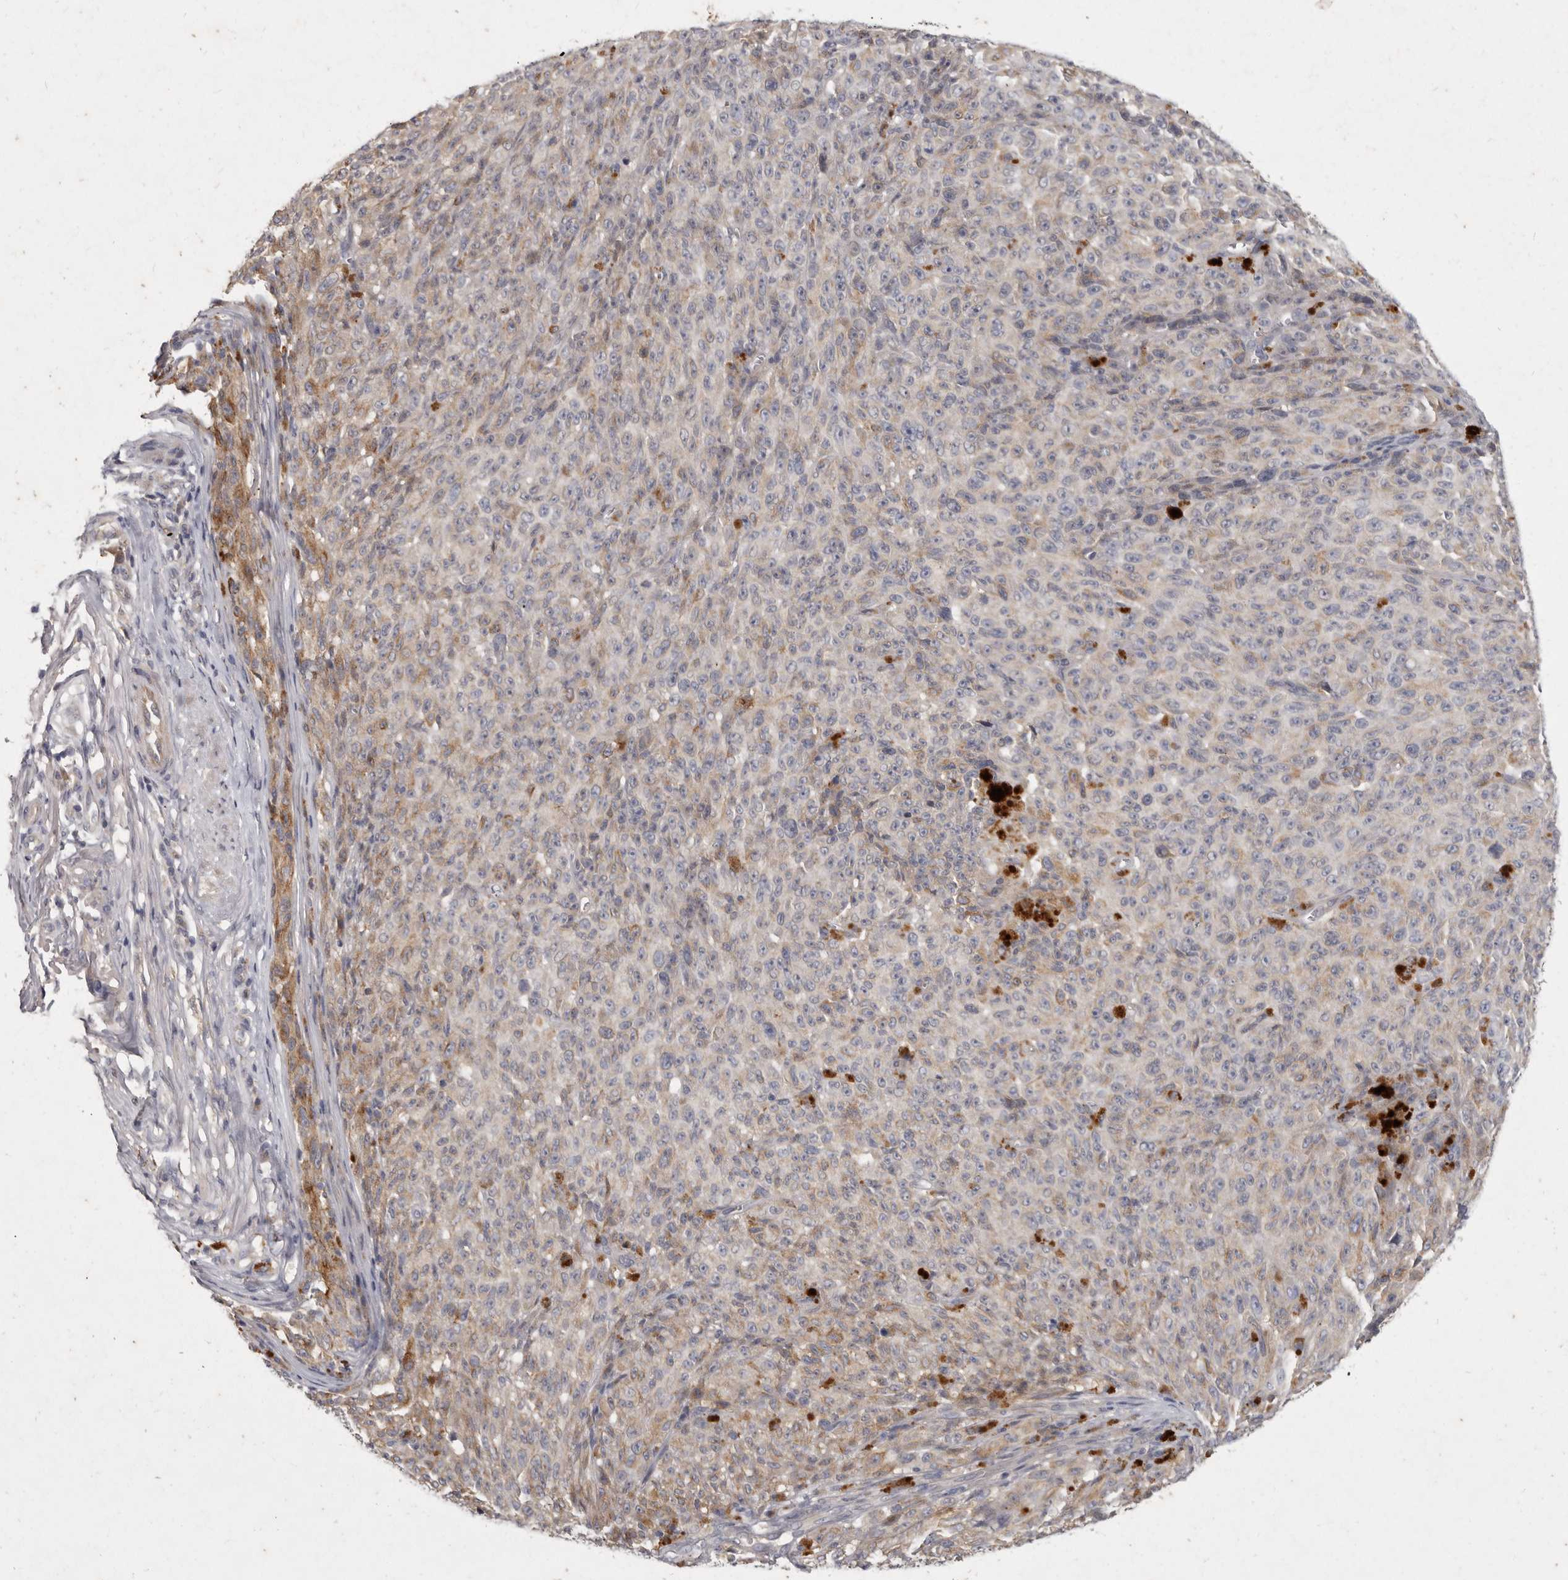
{"staining": {"intensity": "weak", "quantity": "25%-75%", "location": "cytoplasmic/membranous"}, "tissue": "melanoma", "cell_type": "Tumor cells", "image_type": "cancer", "snomed": [{"axis": "morphology", "description": "Malignant melanoma, NOS"}, {"axis": "topography", "description": "Skin"}], "caption": "High-power microscopy captured an immunohistochemistry (IHC) micrograph of melanoma, revealing weak cytoplasmic/membranous expression in approximately 25%-75% of tumor cells.", "gene": "SLC22A1", "patient": {"sex": "female", "age": 82}}